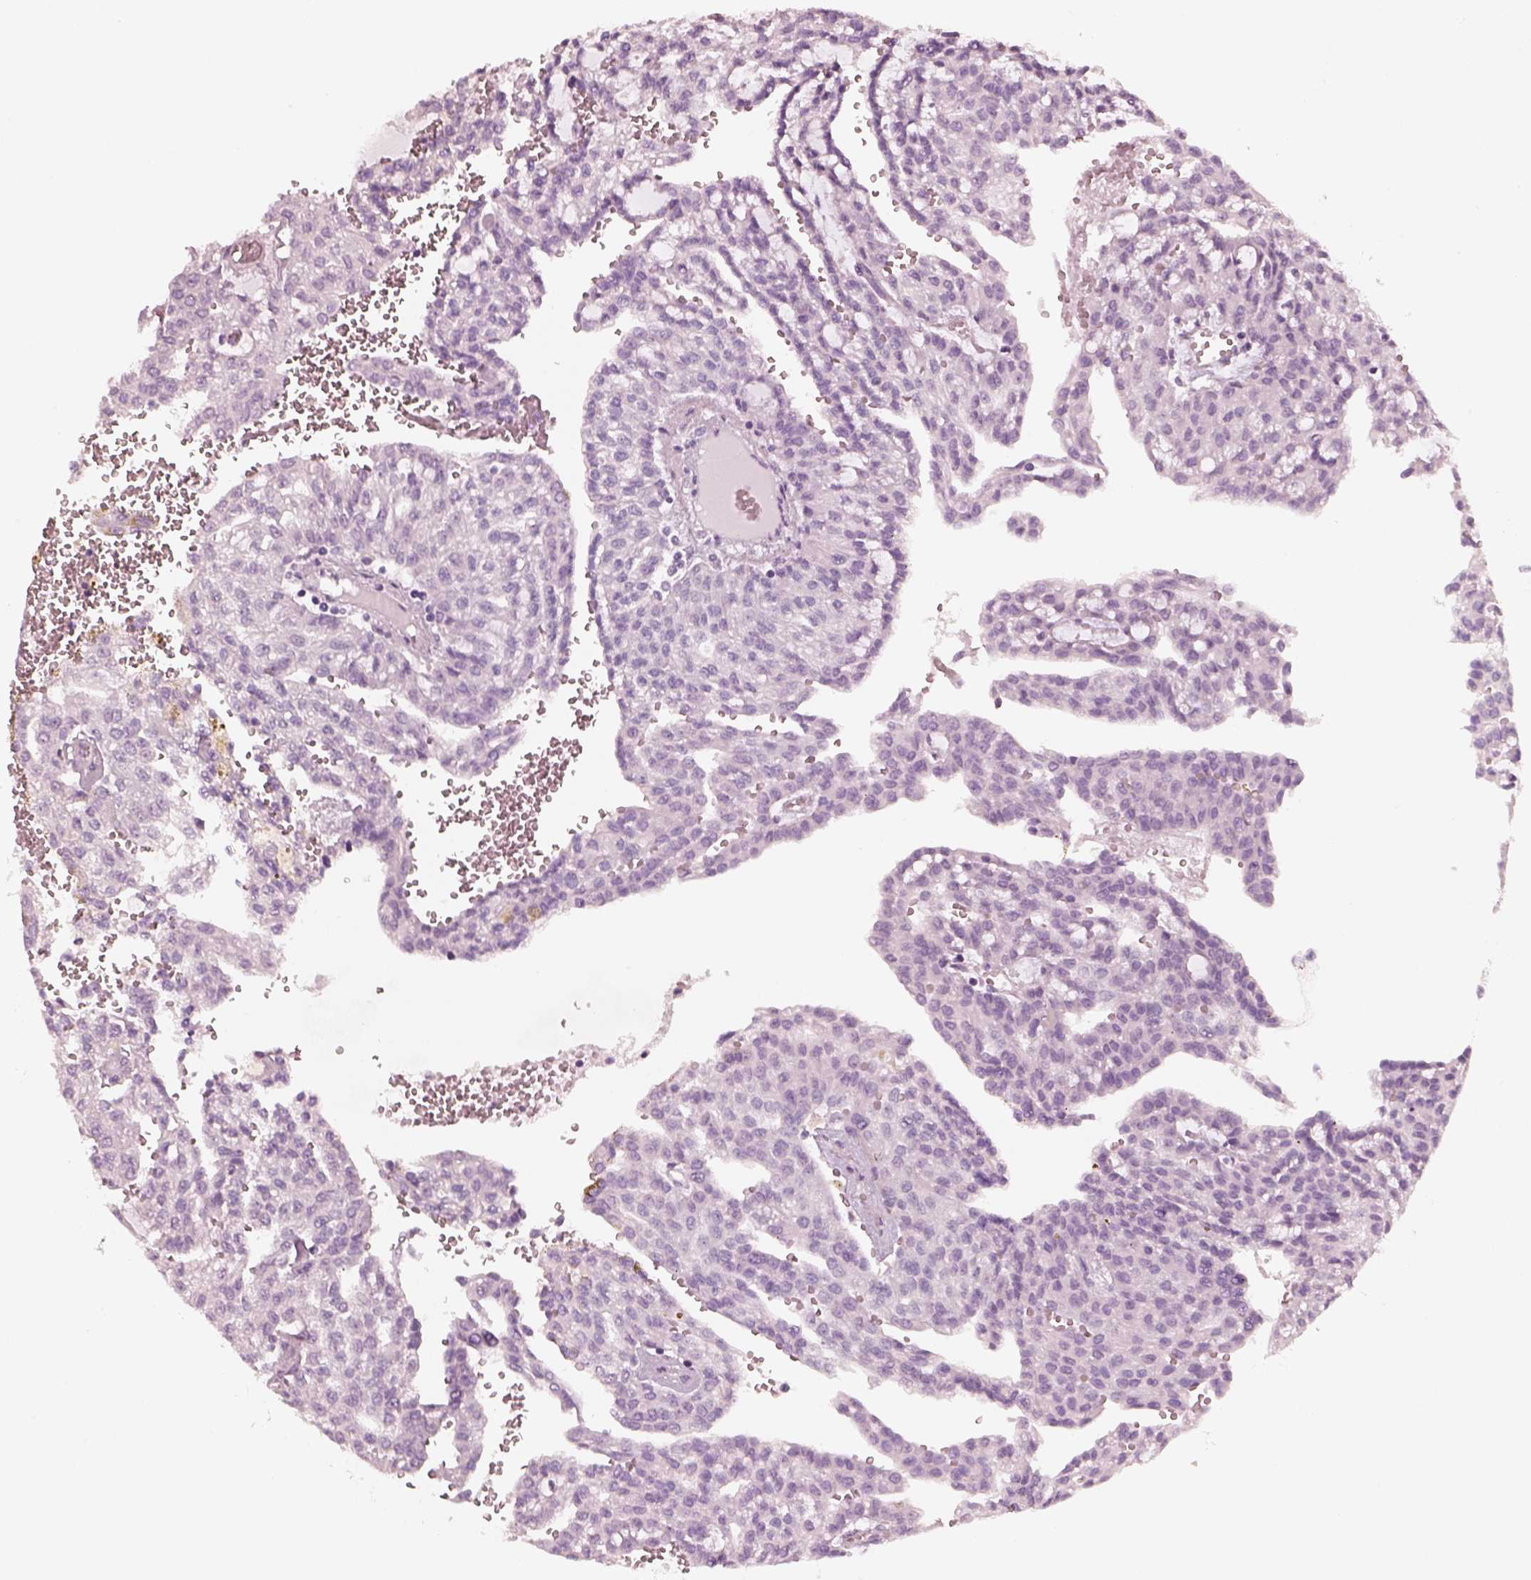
{"staining": {"intensity": "negative", "quantity": "none", "location": "none"}, "tissue": "renal cancer", "cell_type": "Tumor cells", "image_type": "cancer", "snomed": [{"axis": "morphology", "description": "Adenocarcinoma, NOS"}, {"axis": "topography", "description": "Kidney"}], "caption": "Immunohistochemistry (IHC) of human adenocarcinoma (renal) displays no positivity in tumor cells. (Brightfield microscopy of DAB (3,3'-diaminobenzidine) immunohistochemistry at high magnification).", "gene": "R3HDML", "patient": {"sex": "male", "age": 63}}